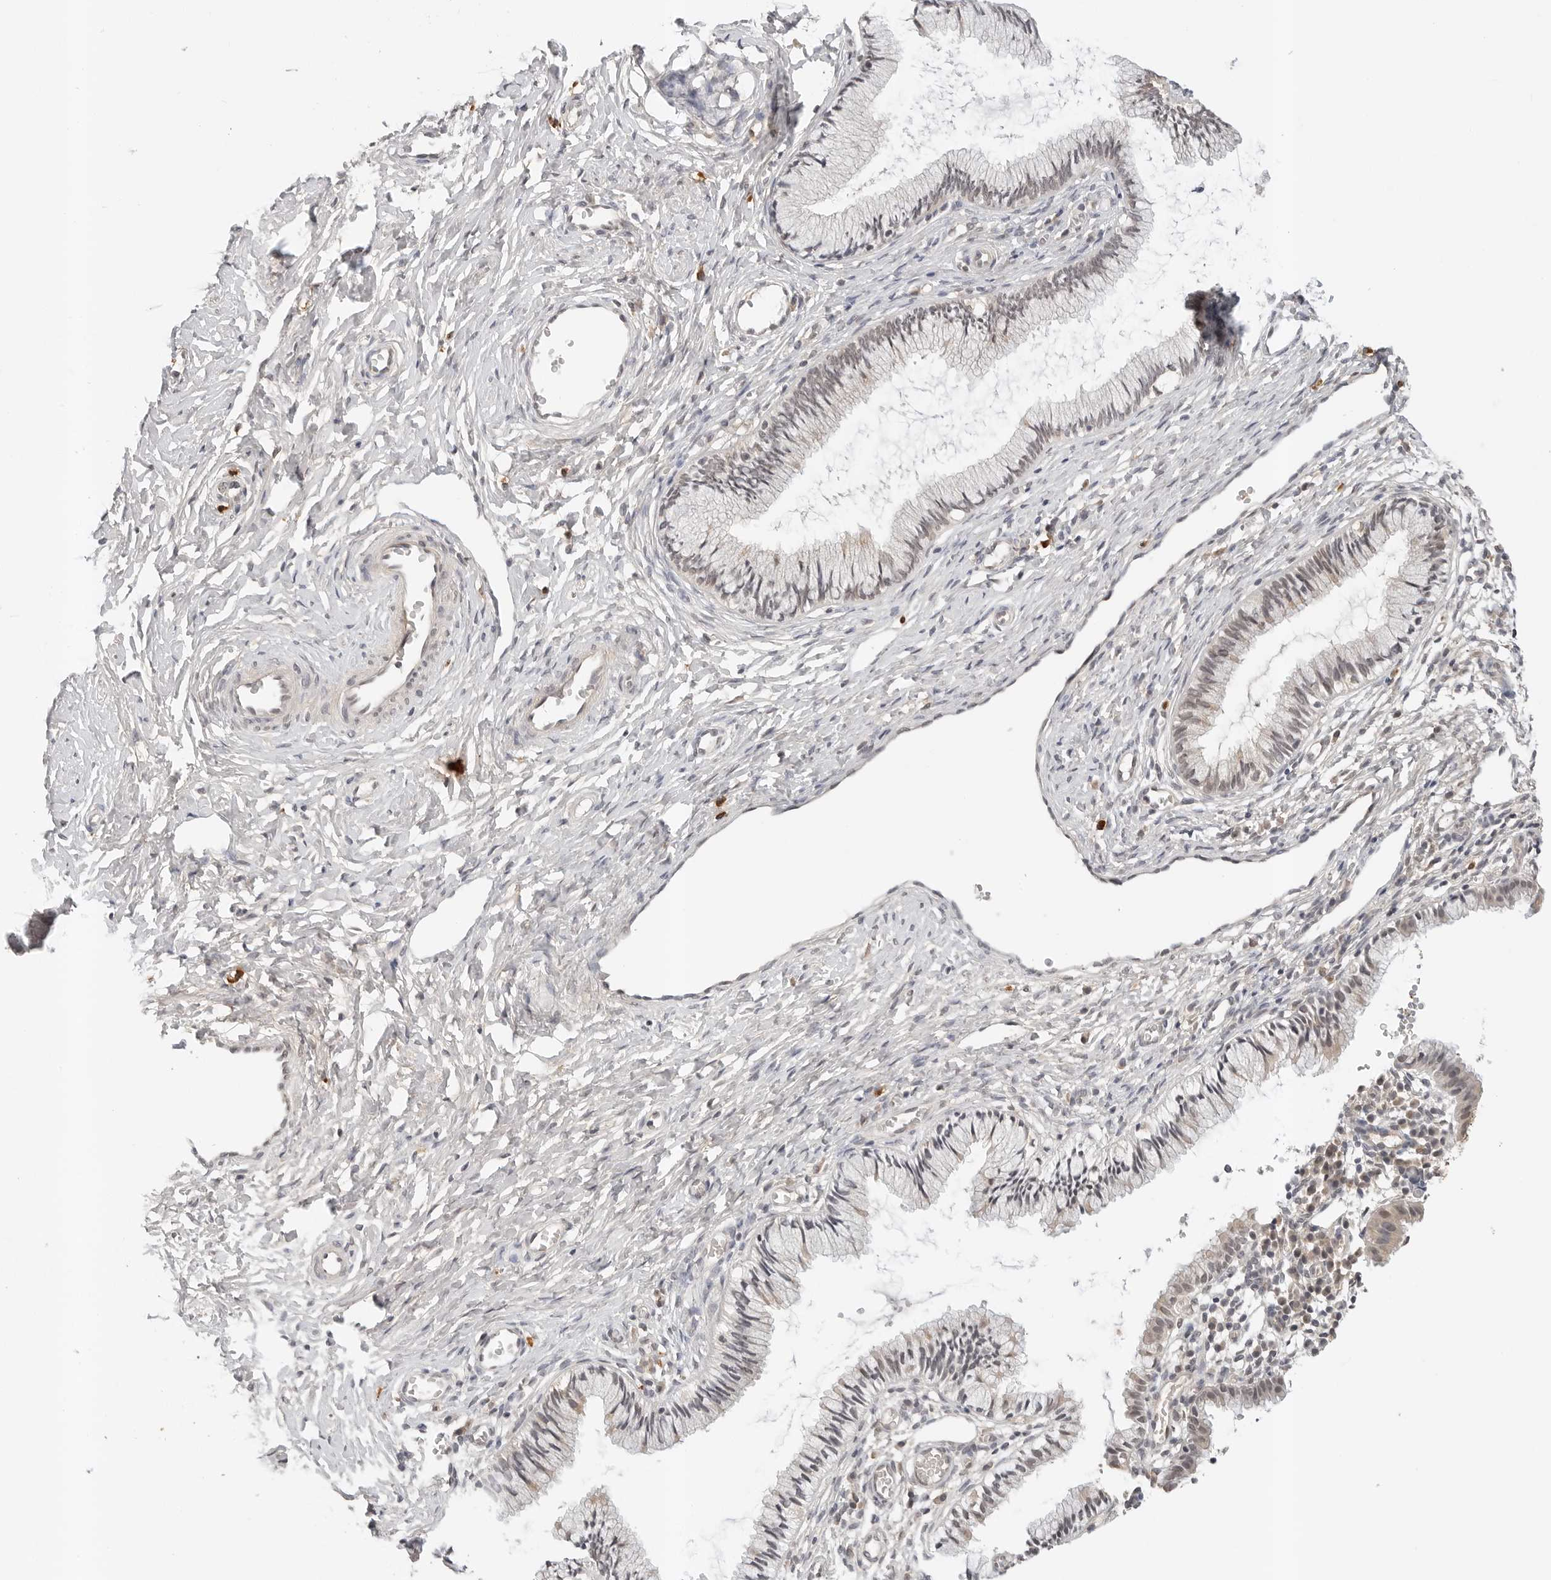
{"staining": {"intensity": "weak", "quantity": "<25%", "location": "nuclear"}, "tissue": "cervix", "cell_type": "Glandular cells", "image_type": "normal", "snomed": [{"axis": "morphology", "description": "Normal tissue, NOS"}, {"axis": "topography", "description": "Cervix"}], "caption": "Cervix was stained to show a protein in brown. There is no significant expression in glandular cells. Nuclei are stained in blue.", "gene": "IL24", "patient": {"sex": "female", "age": 27}}